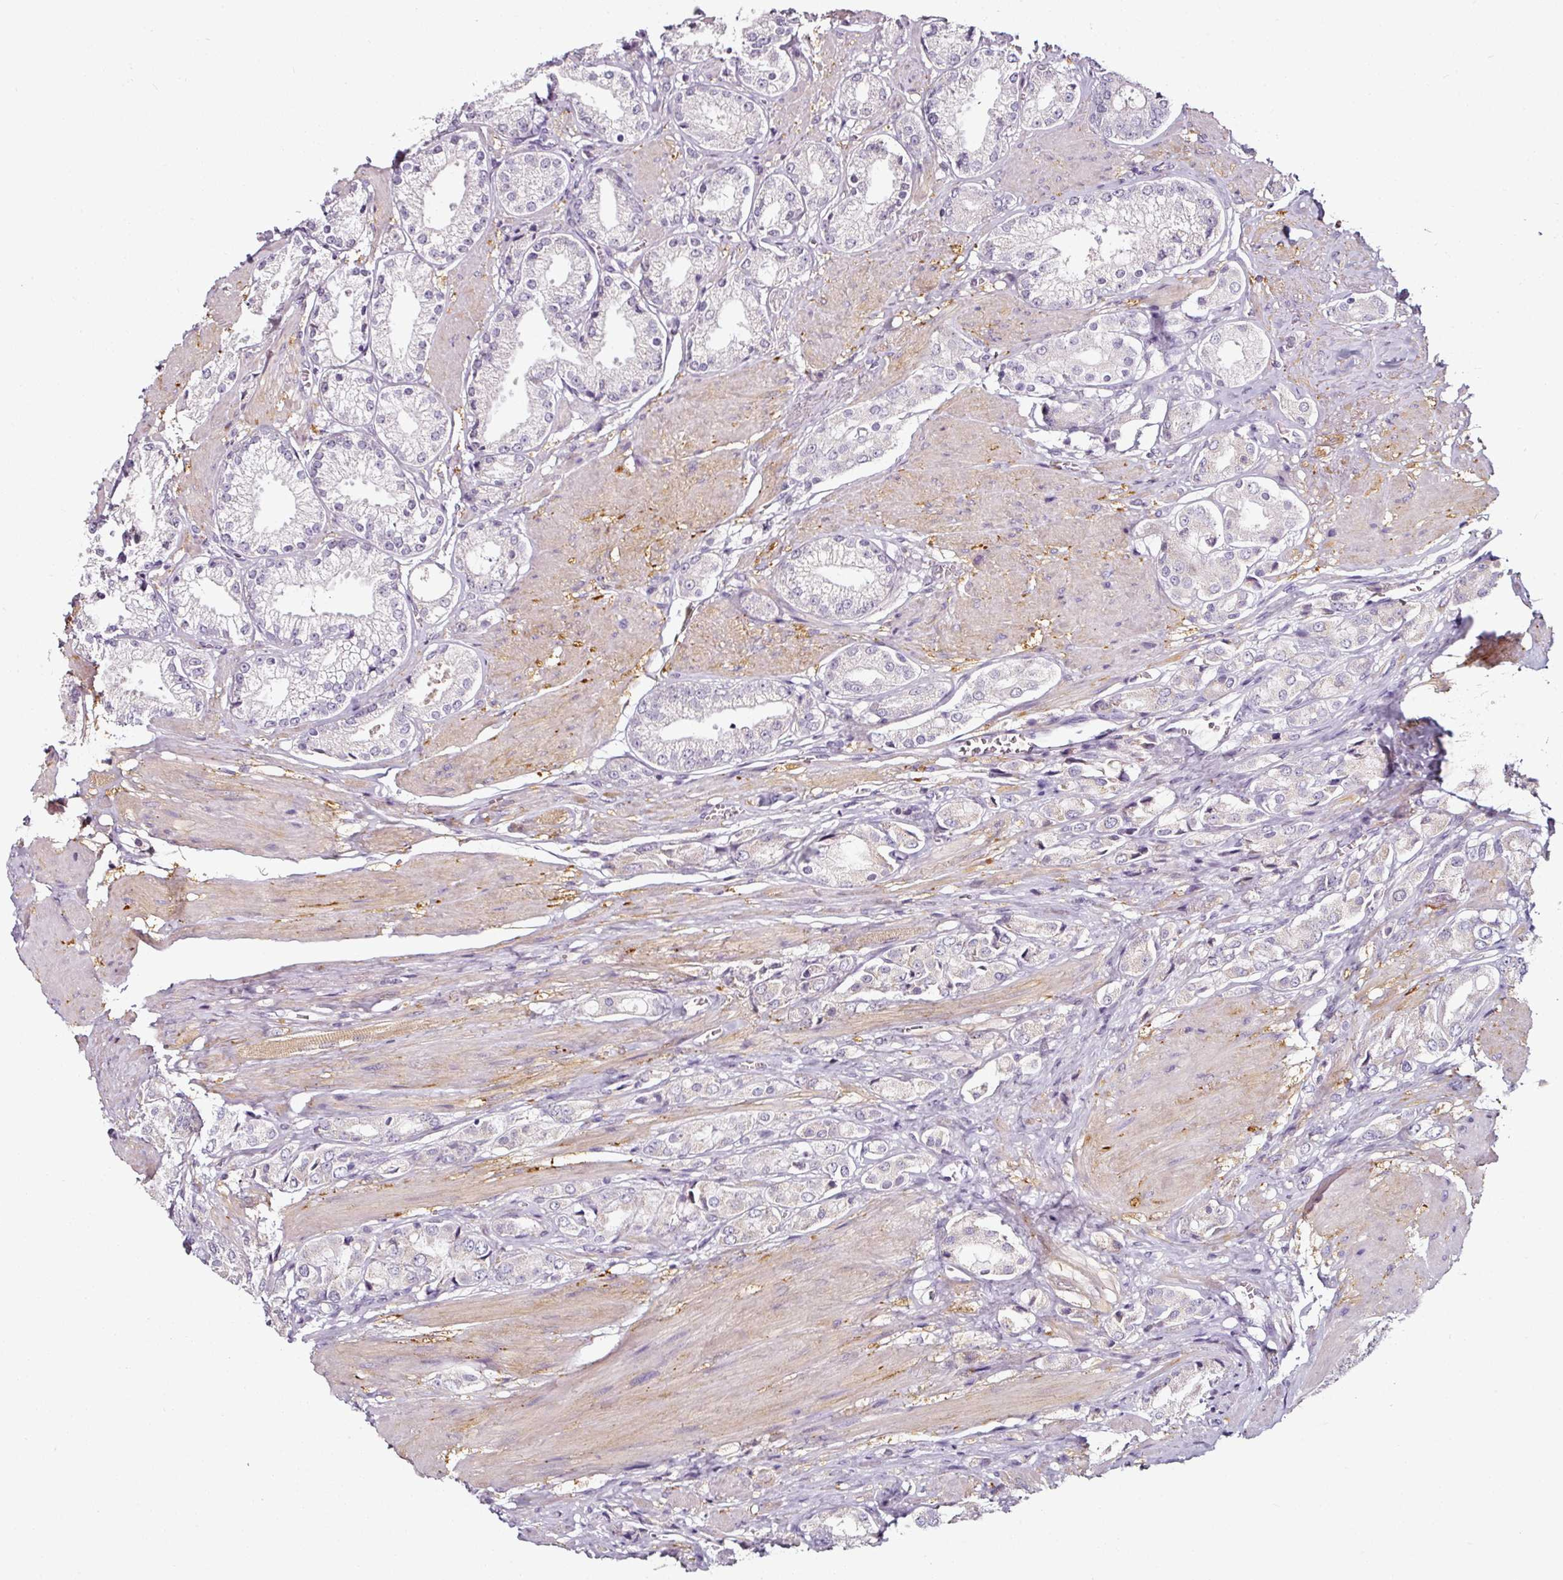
{"staining": {"intensity": "negative", "quantity": "none", "location": "none"}, "tissue": "prostate cancer", "cell_type": "Tumor cells", "image_type": "cancer", "snomed": [{"axis": "morphology", "description": "Adenocarcinoma, High grade"}, {"axis": "topography", "description": "Prostate and seminal vesicle, NOS"}], "caption": "The IHC image has no significant expression in tumor cells of prostate cancer (adenocarcinoma (high-grade)) tissue. (DAB (3,3'-diaminobenzidine) immunohistochemistry (IHC), high magnification).", "gene": "CAP2", "patient": {"sex": "male", "age": 64}}